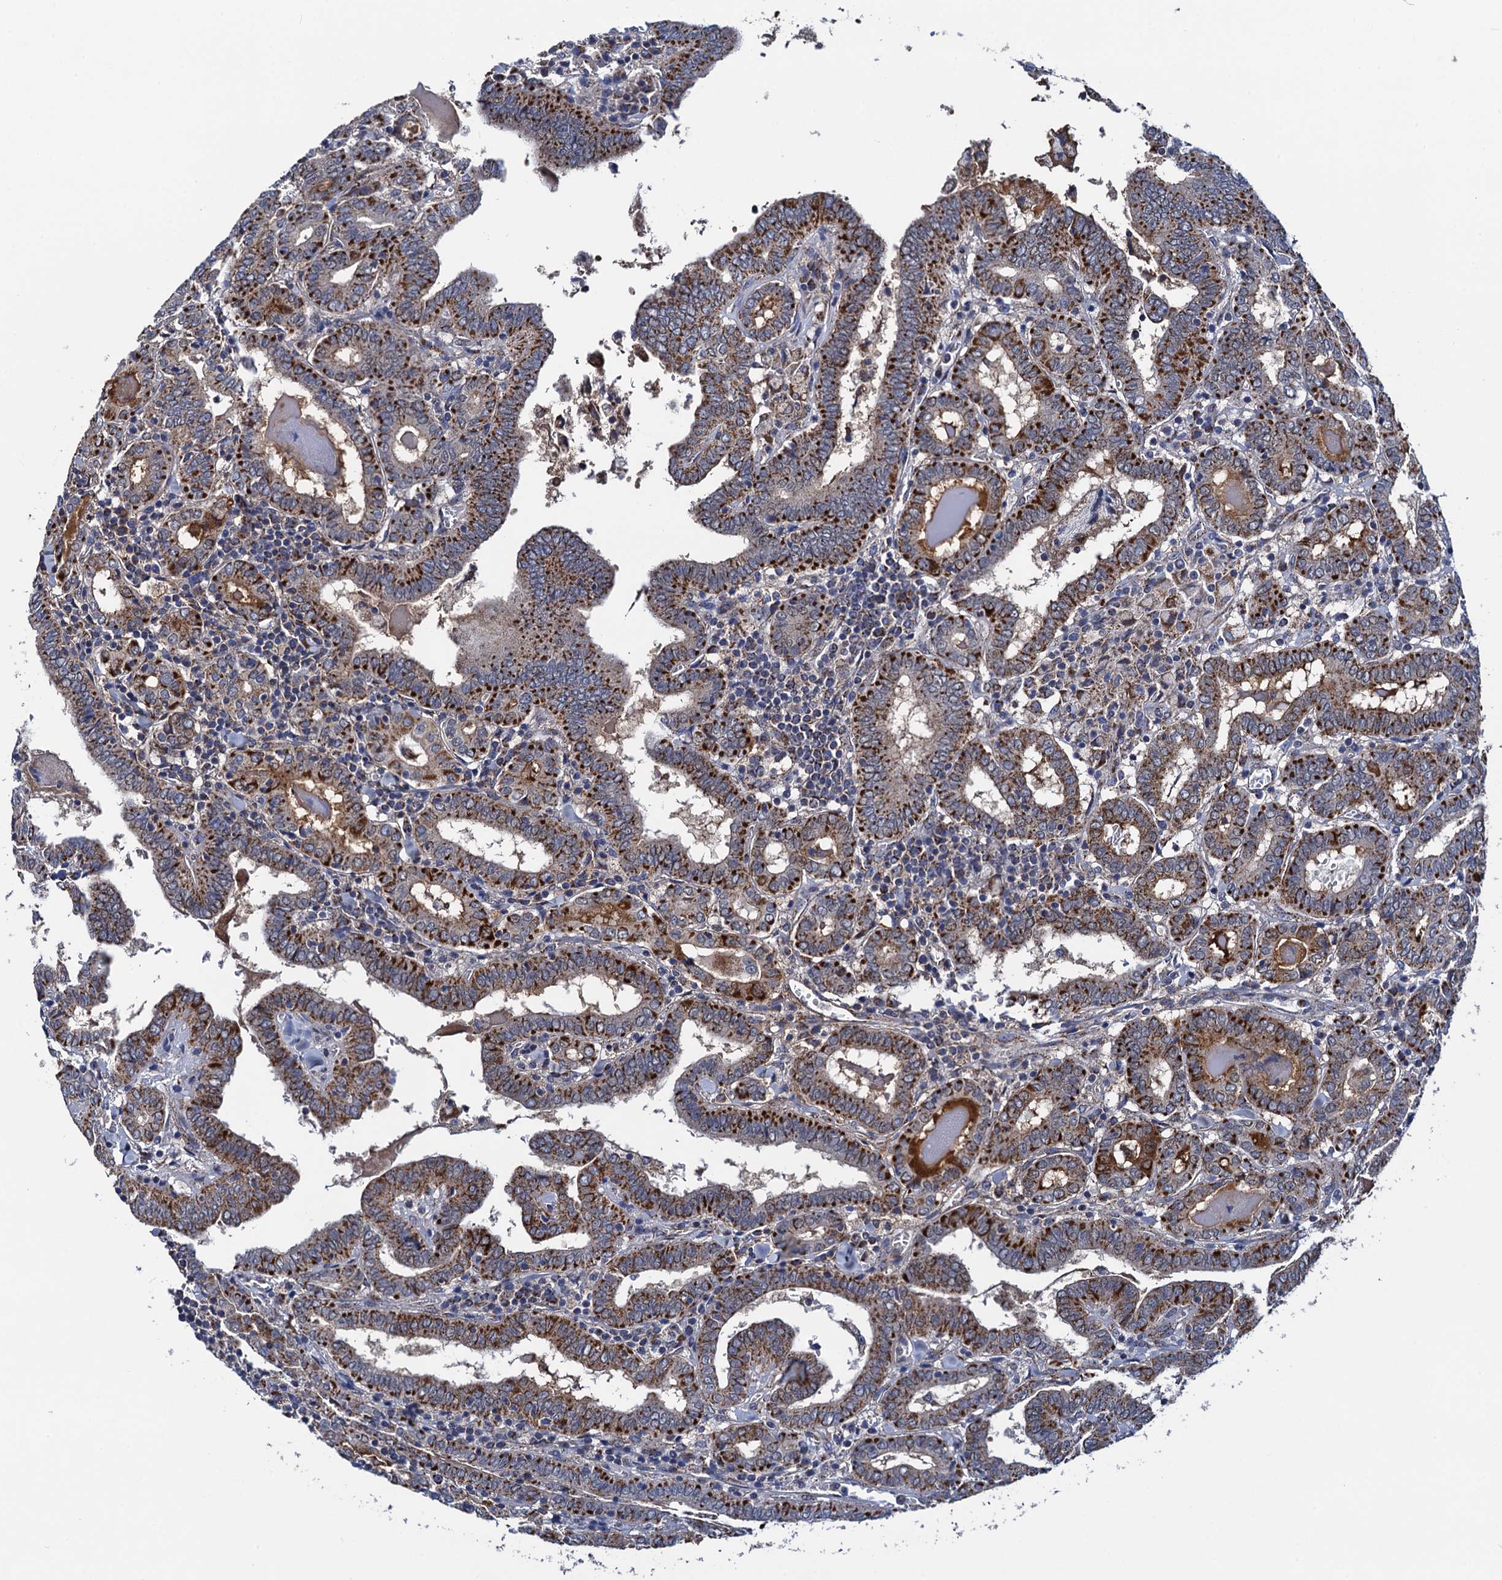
{"staining": {"intensity": "strong", "quantity": "25%-75%", "location": "cytoplasmic/membranous"}, "tissue": "thyroid cancer", "cell_type": "Tumor cells", "image_type": "cancer", "snomed": [{"axis": "morphology", "description": "Papillary adenocarcinoma, NOS"}, {"axis": "topography", "description": "Thyroid gland"}], "caption": "Strong cytoplasmic/membranous protein staining is present in approximately 25%-75% of tumor cells in thyroid papillary adenocarcinoma.", "gene": "PTCD3", "patient": {"sex": "female", "age": 72}}